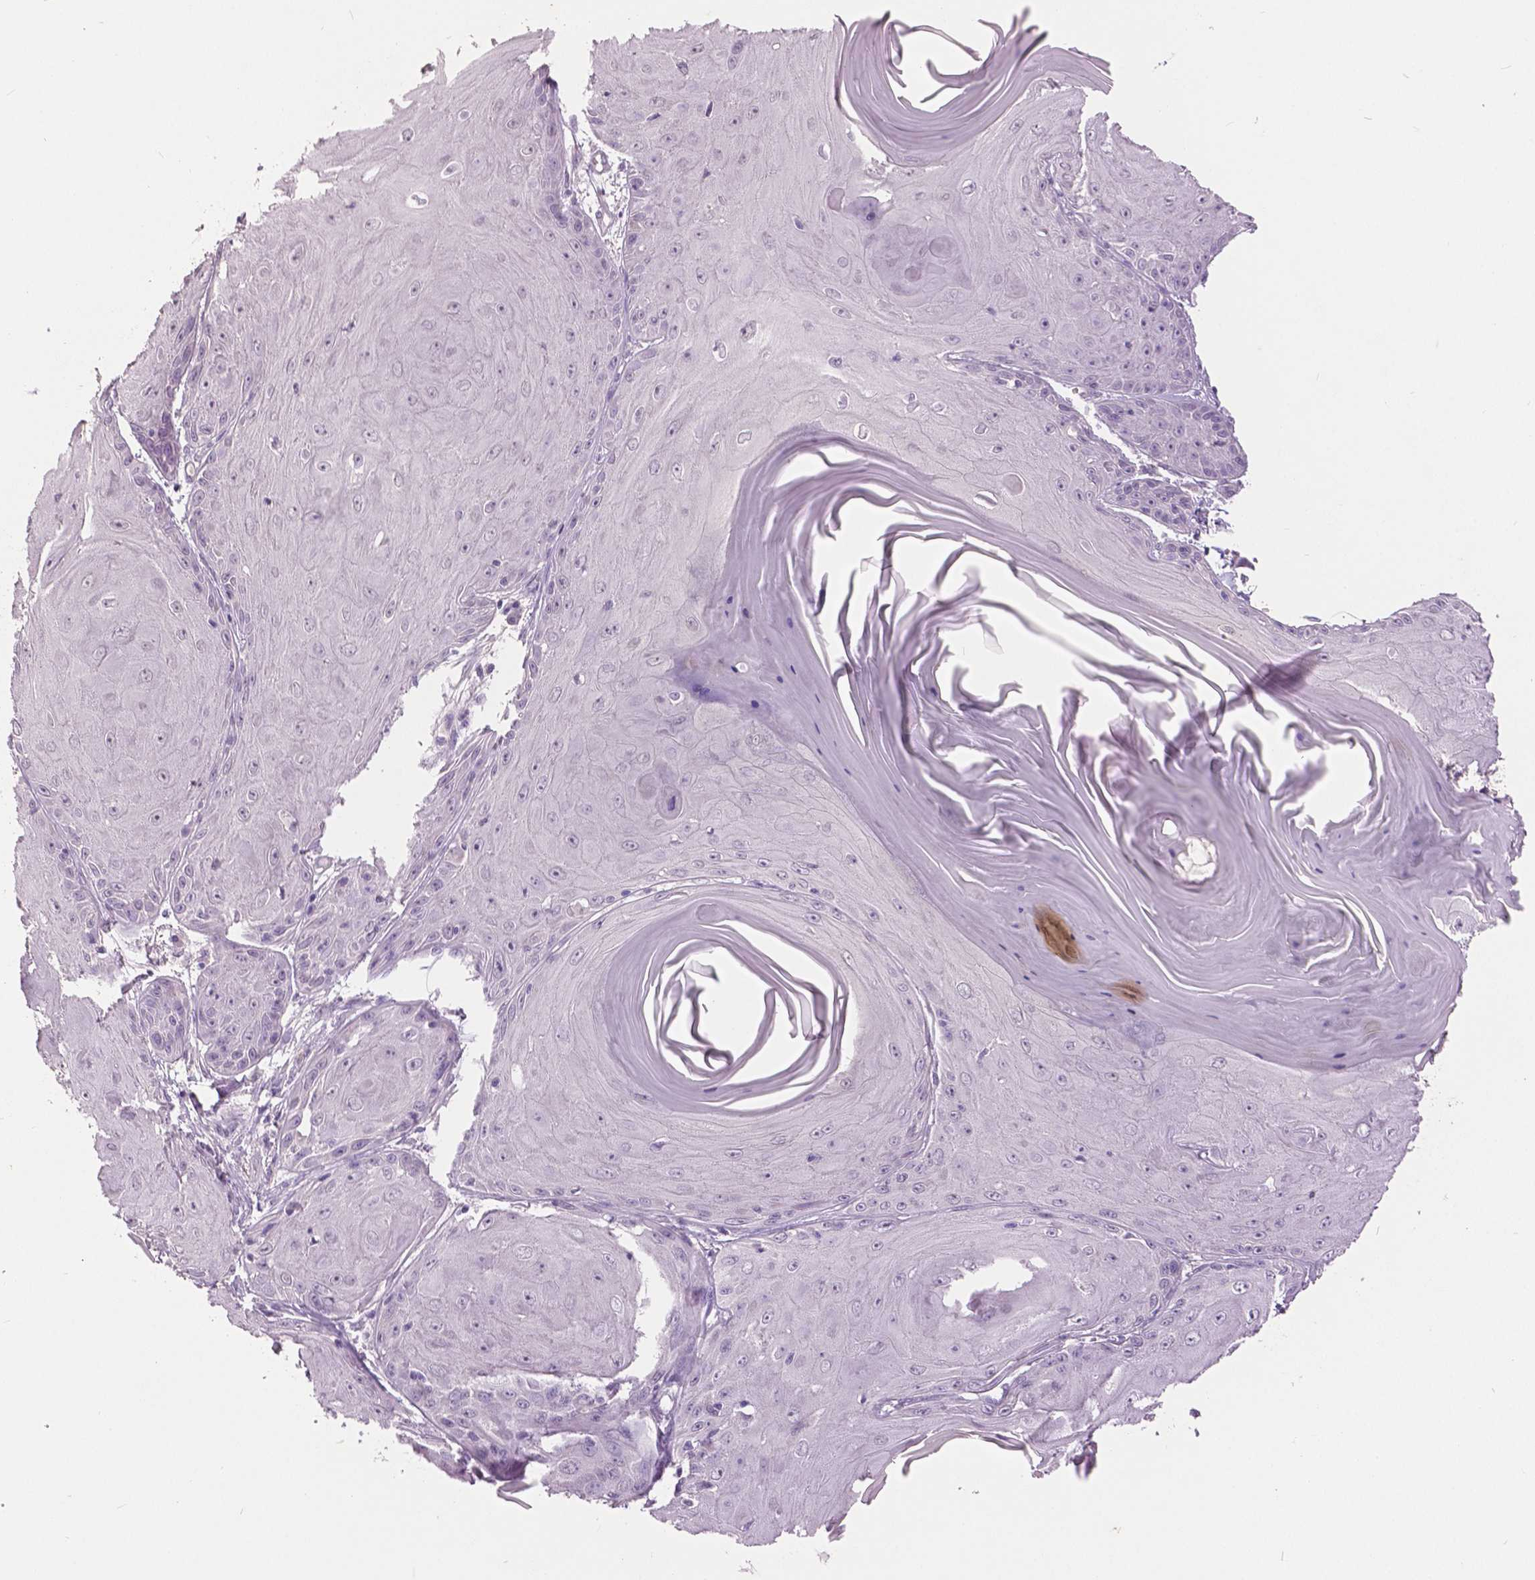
{"staining": {"intensity": "negative", "quantity": "none", "location": "none"}, "tissue": "skin cancer", "cell_type": "Tumor cells", "image_type": "cancer", "snomed": [{"axis": "morphology", "description": "Squamous cell carcinoma, NOS"}, {"axis": "topography", "description": "Skin"}, {"axis": "topography", "description": "Vulva"}], "caption": "DAB (3,3'-diaminobenzidine) immunohistochemical staining of skin cancer shows no significant positivity in tumor cells.", "gene": "GRIN2A", "patient": {"sex": "female", "age": 85}}